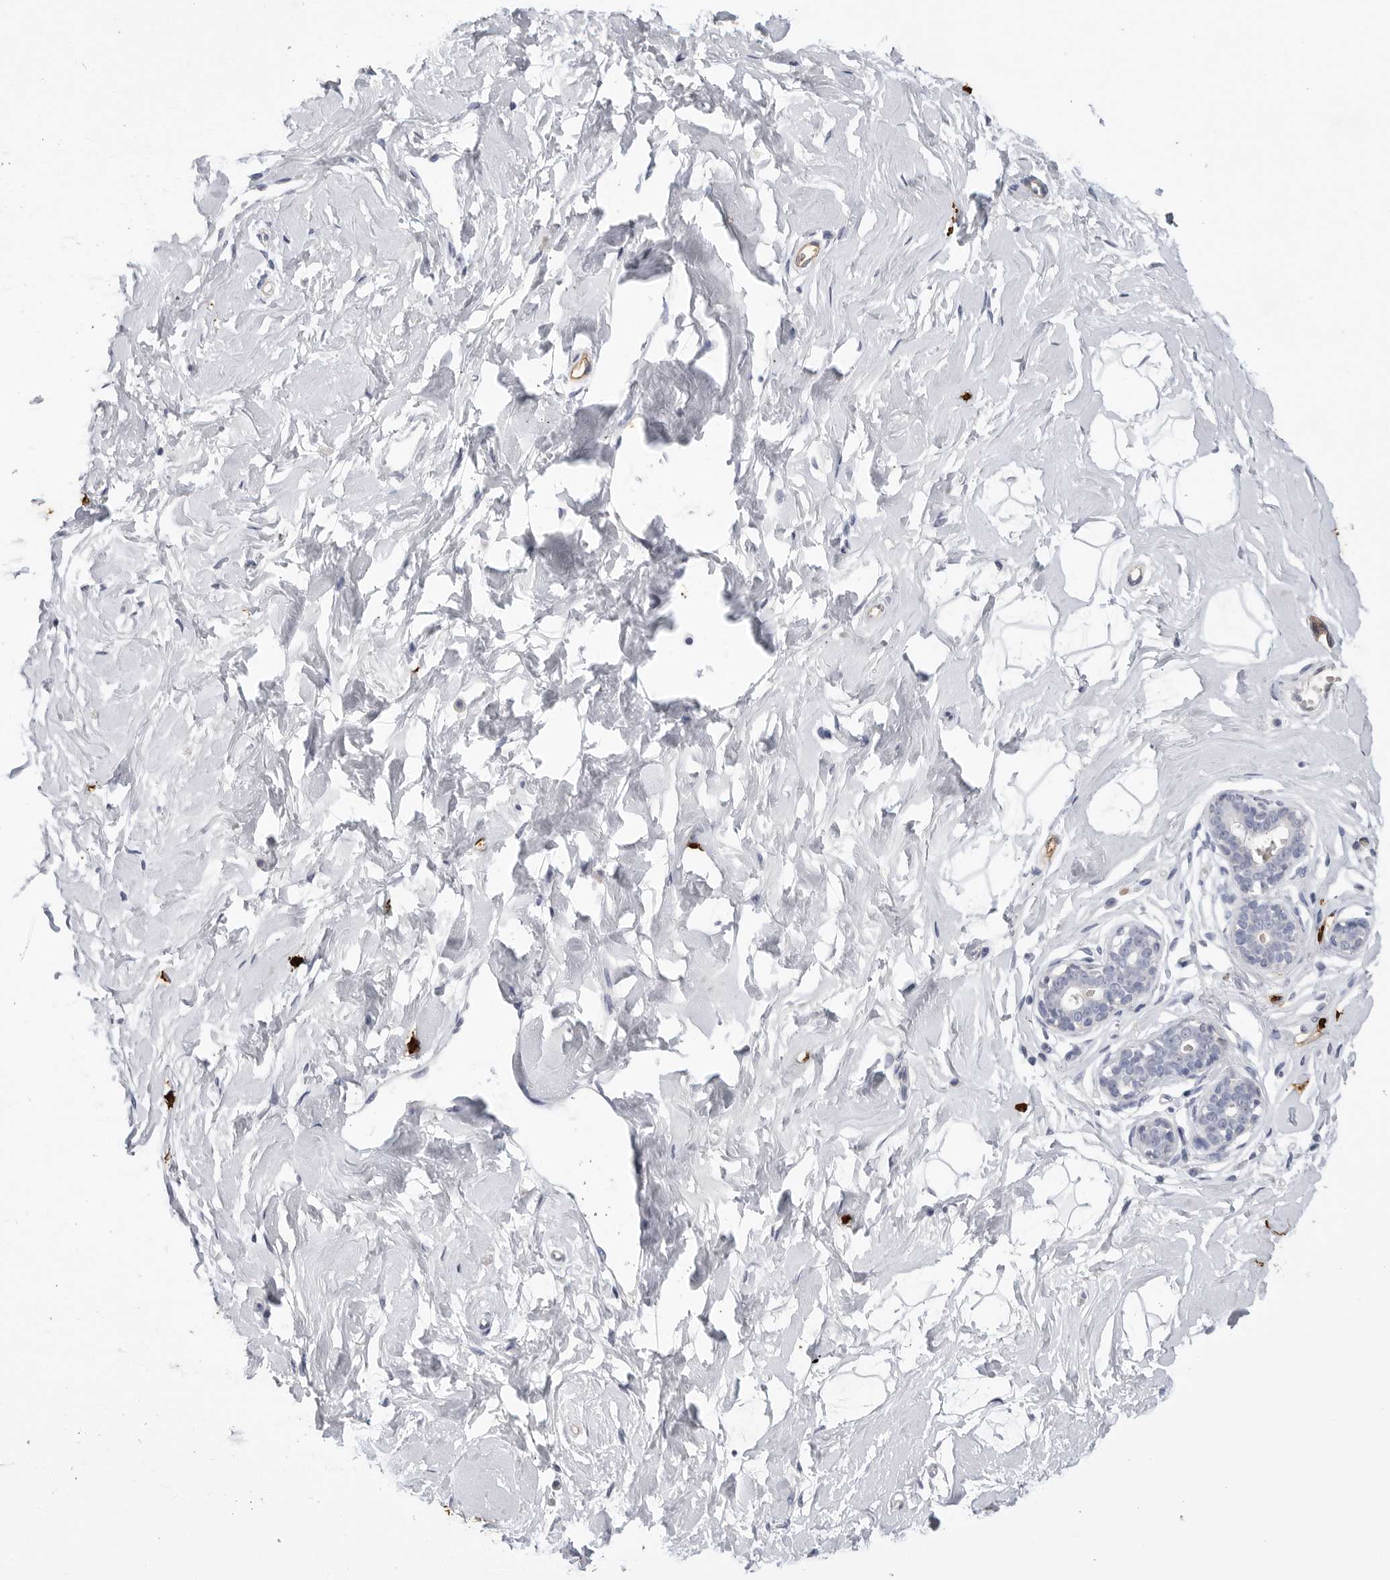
{"staining": {"intensity": "negative", "quantity": "none", "location": "none"}, "tissue": "breast", "cell_type": "Adipocytes", "image_type": "normal", "snomed": [{"axis": "morphology", "description": "Normal tissue, NOS"}, {"axis": "morphology", "description": "Adenoma, NOS"}, {"axis": "topography", "description": "Breast"}], "caption": "Immunohistochemistry micrograph of normal breast: breast stained with DAB displays no significant protein expression in adipocytes. Brightfield microscopy of IHC stained with DAB (brown) and hematoxylin (blue), captured at high magnification.", "gene": "CYB561D1", "patient": {"sex": "female", "age": 23}}